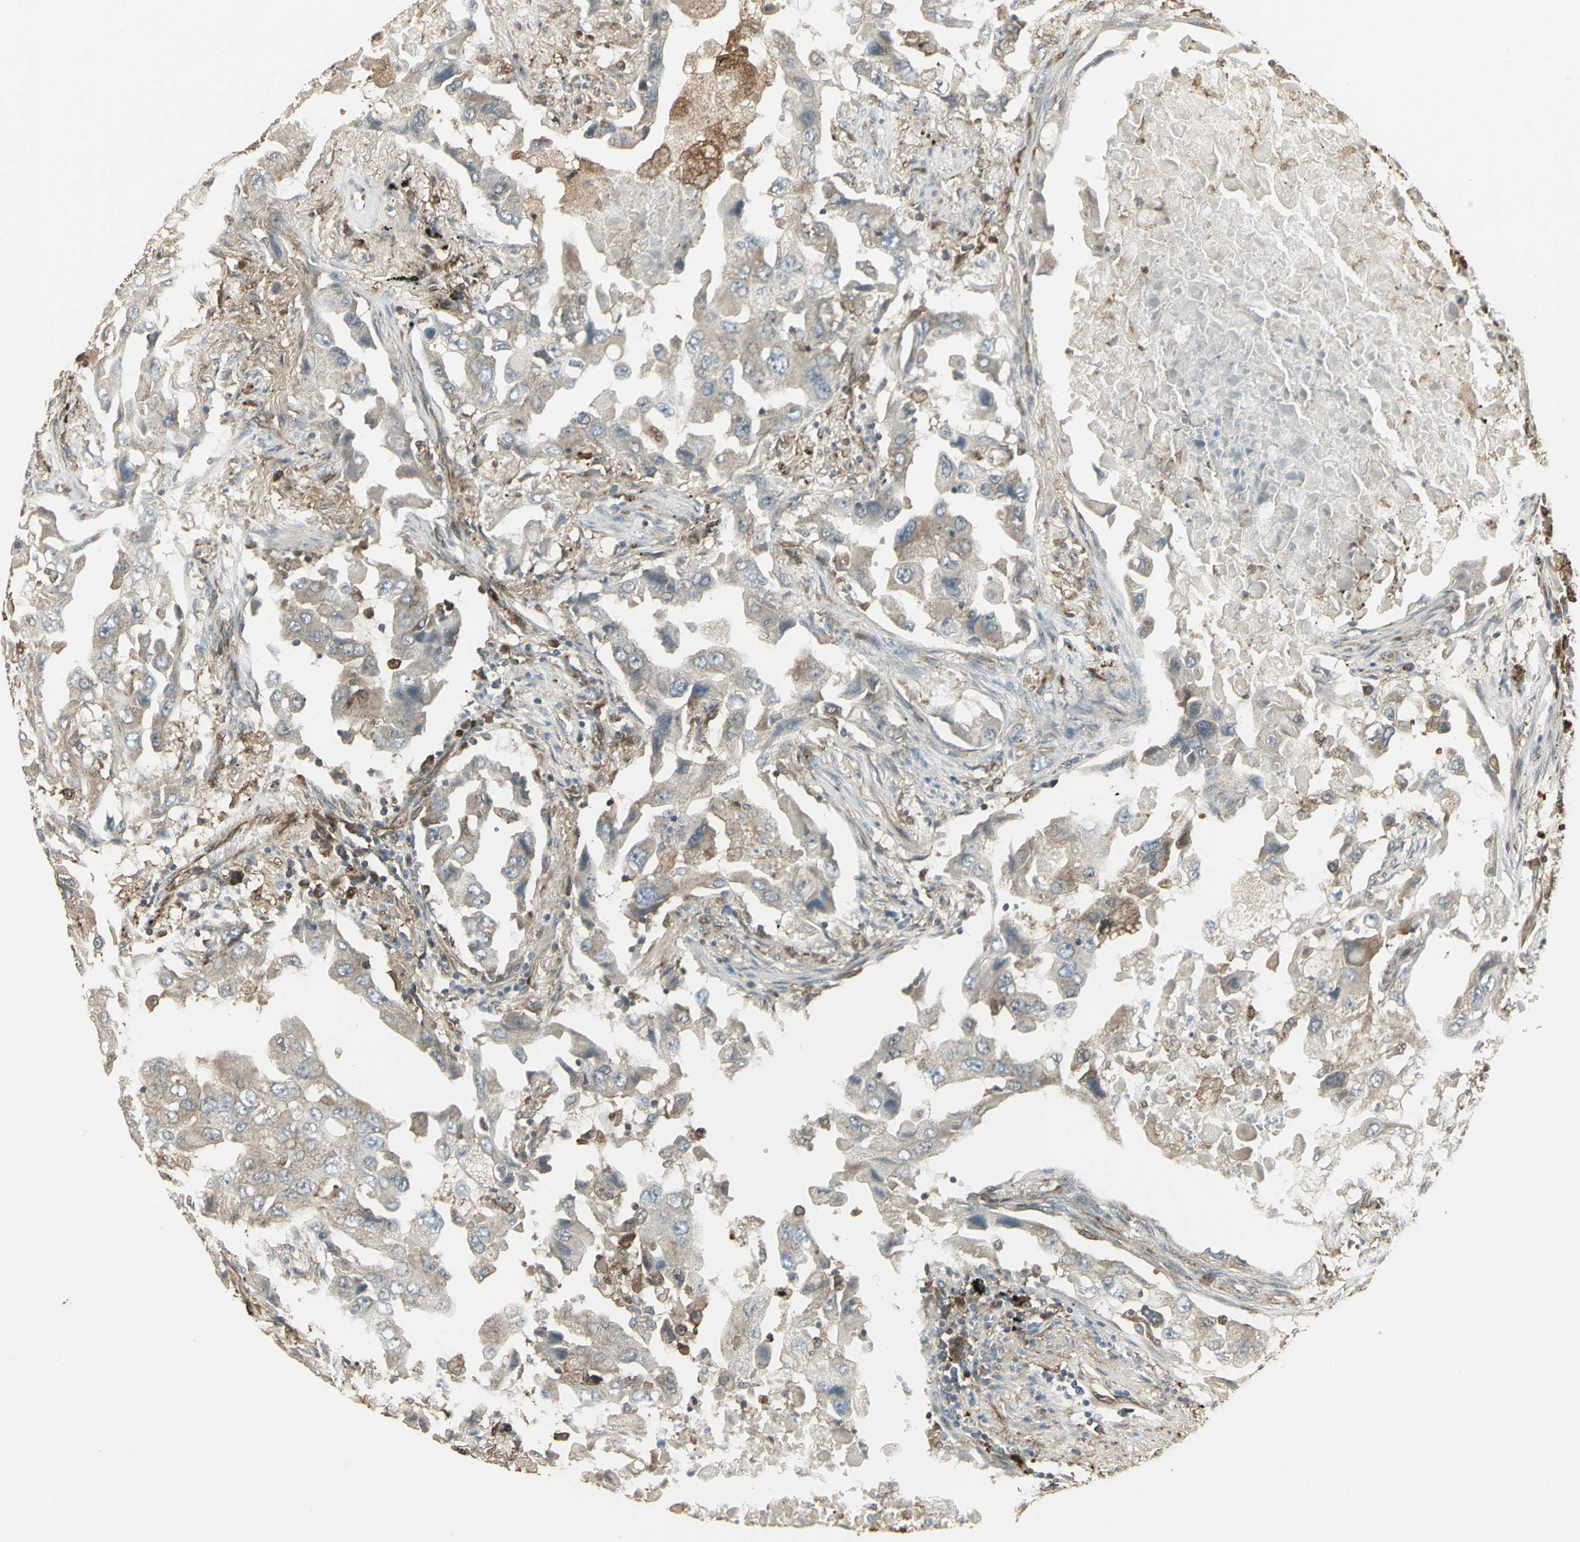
{"staining": {"intensity": "weak", "quantity": "25%-75%", "location": "cytoplasmic/membranous"}, "tissue": "lung cancer", "cell_type": "Tumor cells", "image_type": "cancer", "snomed": [{"axis": "morphology", "description": "Adenocarcinoma, NOS"}, {"axis": "topography", "description": "Lung"}], "caption": "Immunohistochemistry of human lung cancer displays low levels of weak cytoplasmic/membranous staining in approximately 25%-75% of tumor cells.", "gene": "PRXL2B", "patient": {"sex": "female", "age": 65}}